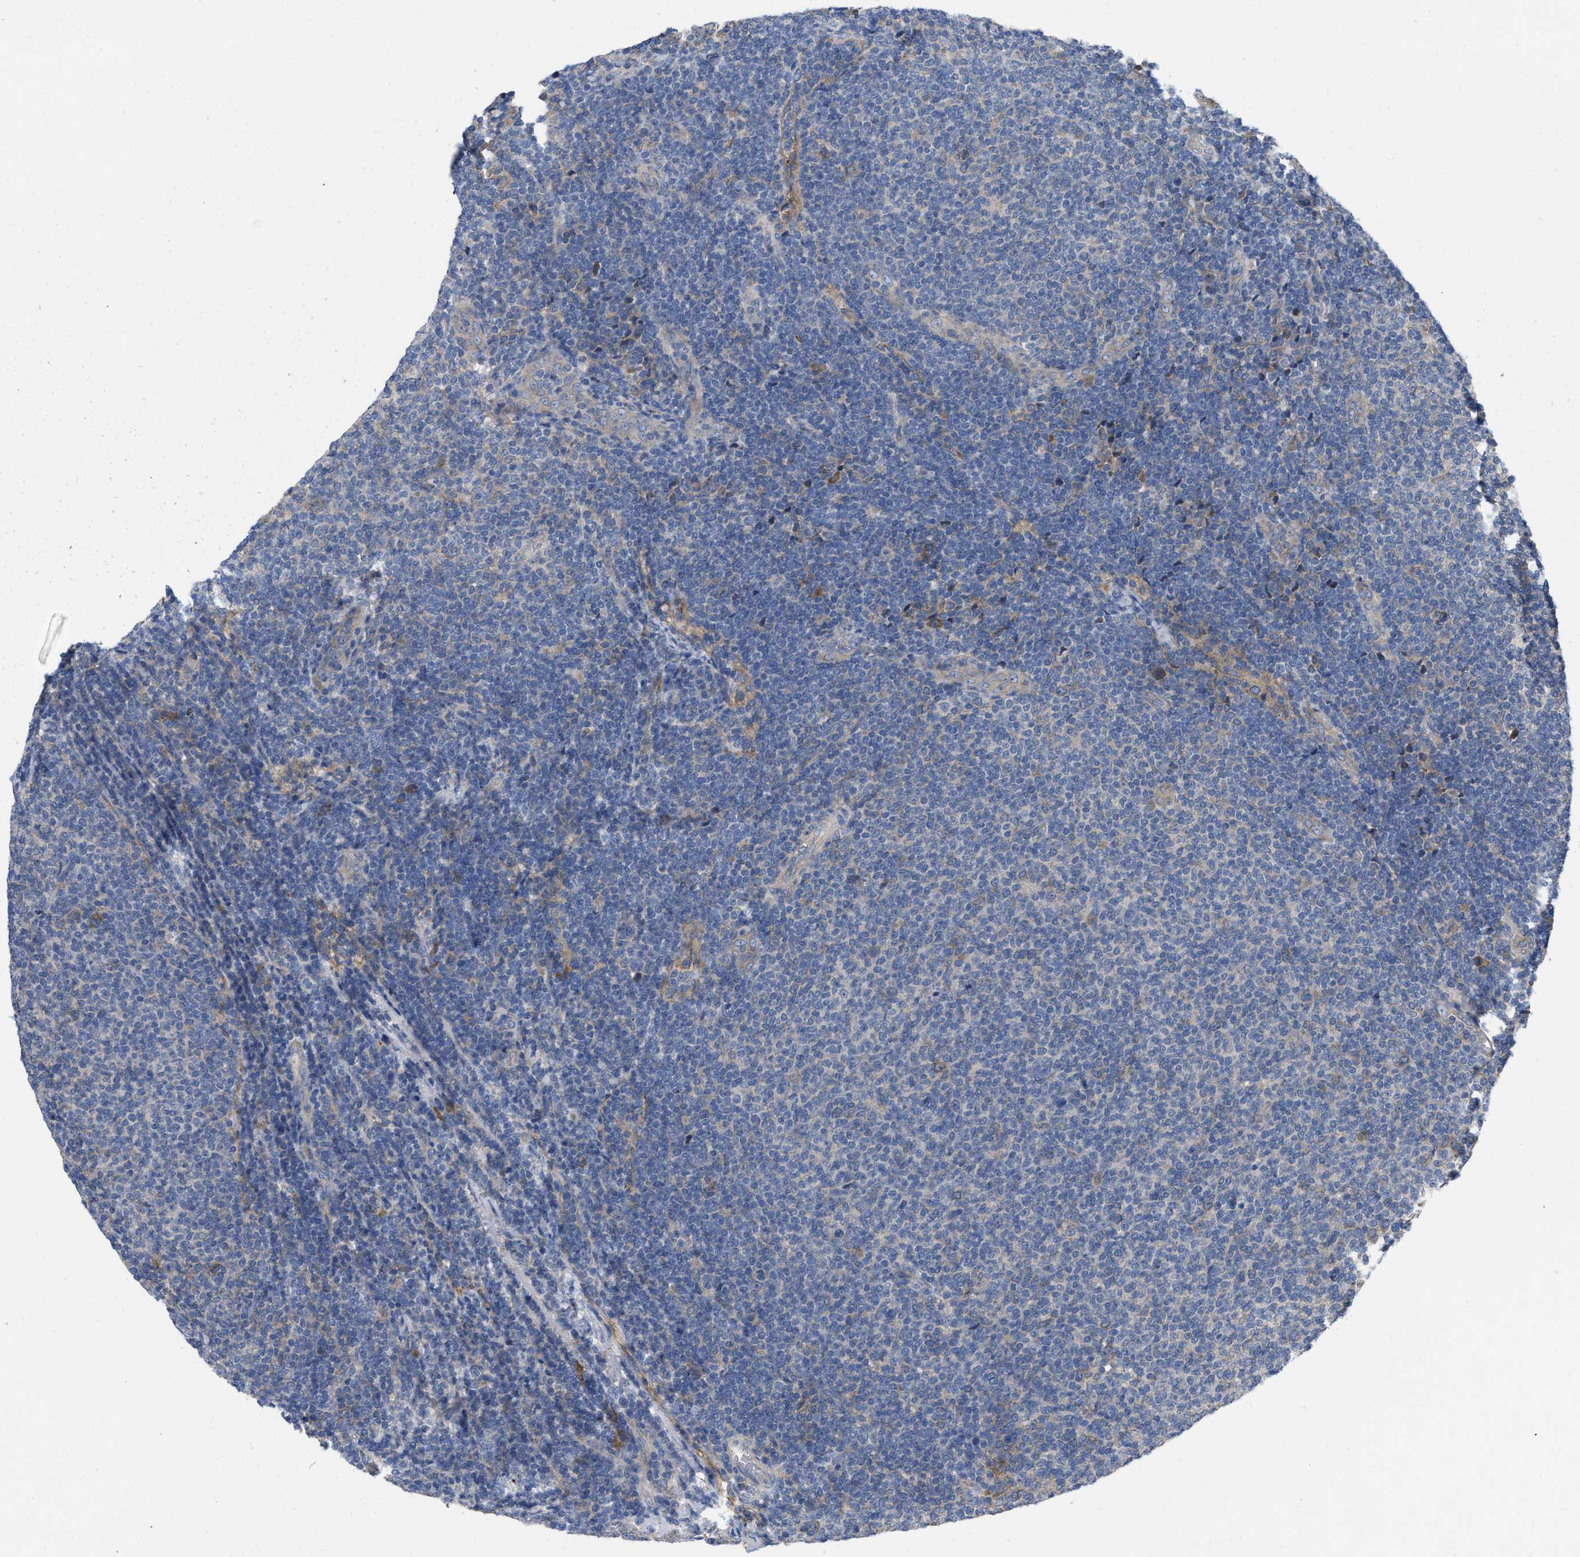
{"staining": {"intensity": "negative", "quantity": "none", "location": "none"}, "tissue": "lymphoma", "cell_type": "Tumor cells", "image_type": "cancer", "snomed": [{"axis": "morphology", "description": "Malignant lymphoma, non-Hodgkin's type, Low grade"}, {"axis": "topography", "description": "Lymph node"}], "caption": "There is no significant expression in tumor cells of lymphoma.", "gene": "TMEM131", "patient": {"sex": "male", "age": 66}}